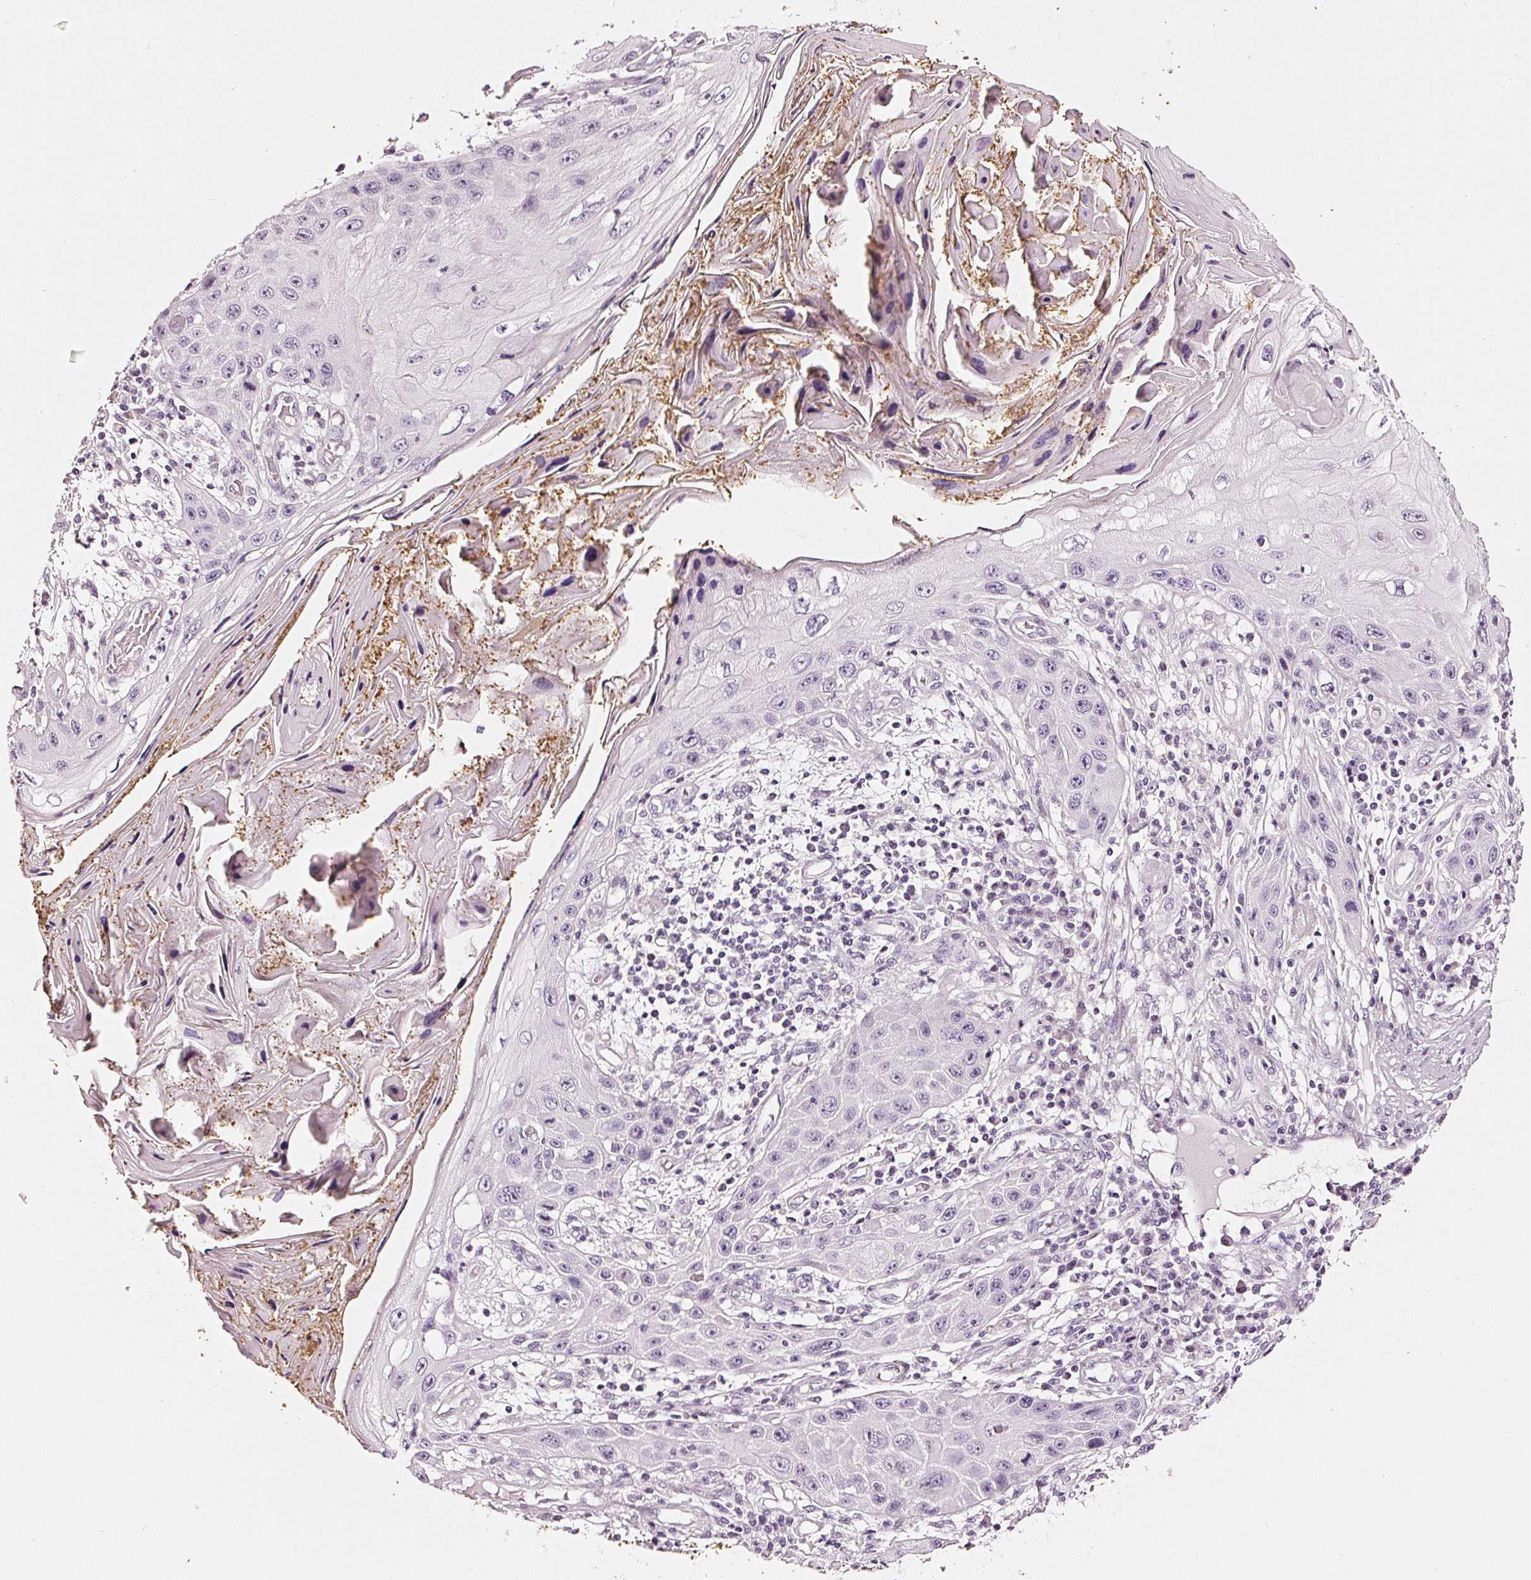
{"staining": {"intensity": "negative", "quantity": "none", "location": "none"}, "tissue": "skin cancer", "cell_type": "Tumor cells", "image_type": "cancer", "snomed": [{"axis": "morphology", "description": "Squamous cell carcinoma, NOS"}, {"axis": "topography", "description": "Skin"}, {"axis": "topography", "description": "Vulva"}], "caption": "IHC of human squamous cell carcinoma (skin) shows no positivity in tumor cells. (Immunohistochemistry, brightfield microscopy, high magnification).", "gene": "CNP", "patient": {"sex": "female", "age": 44}}